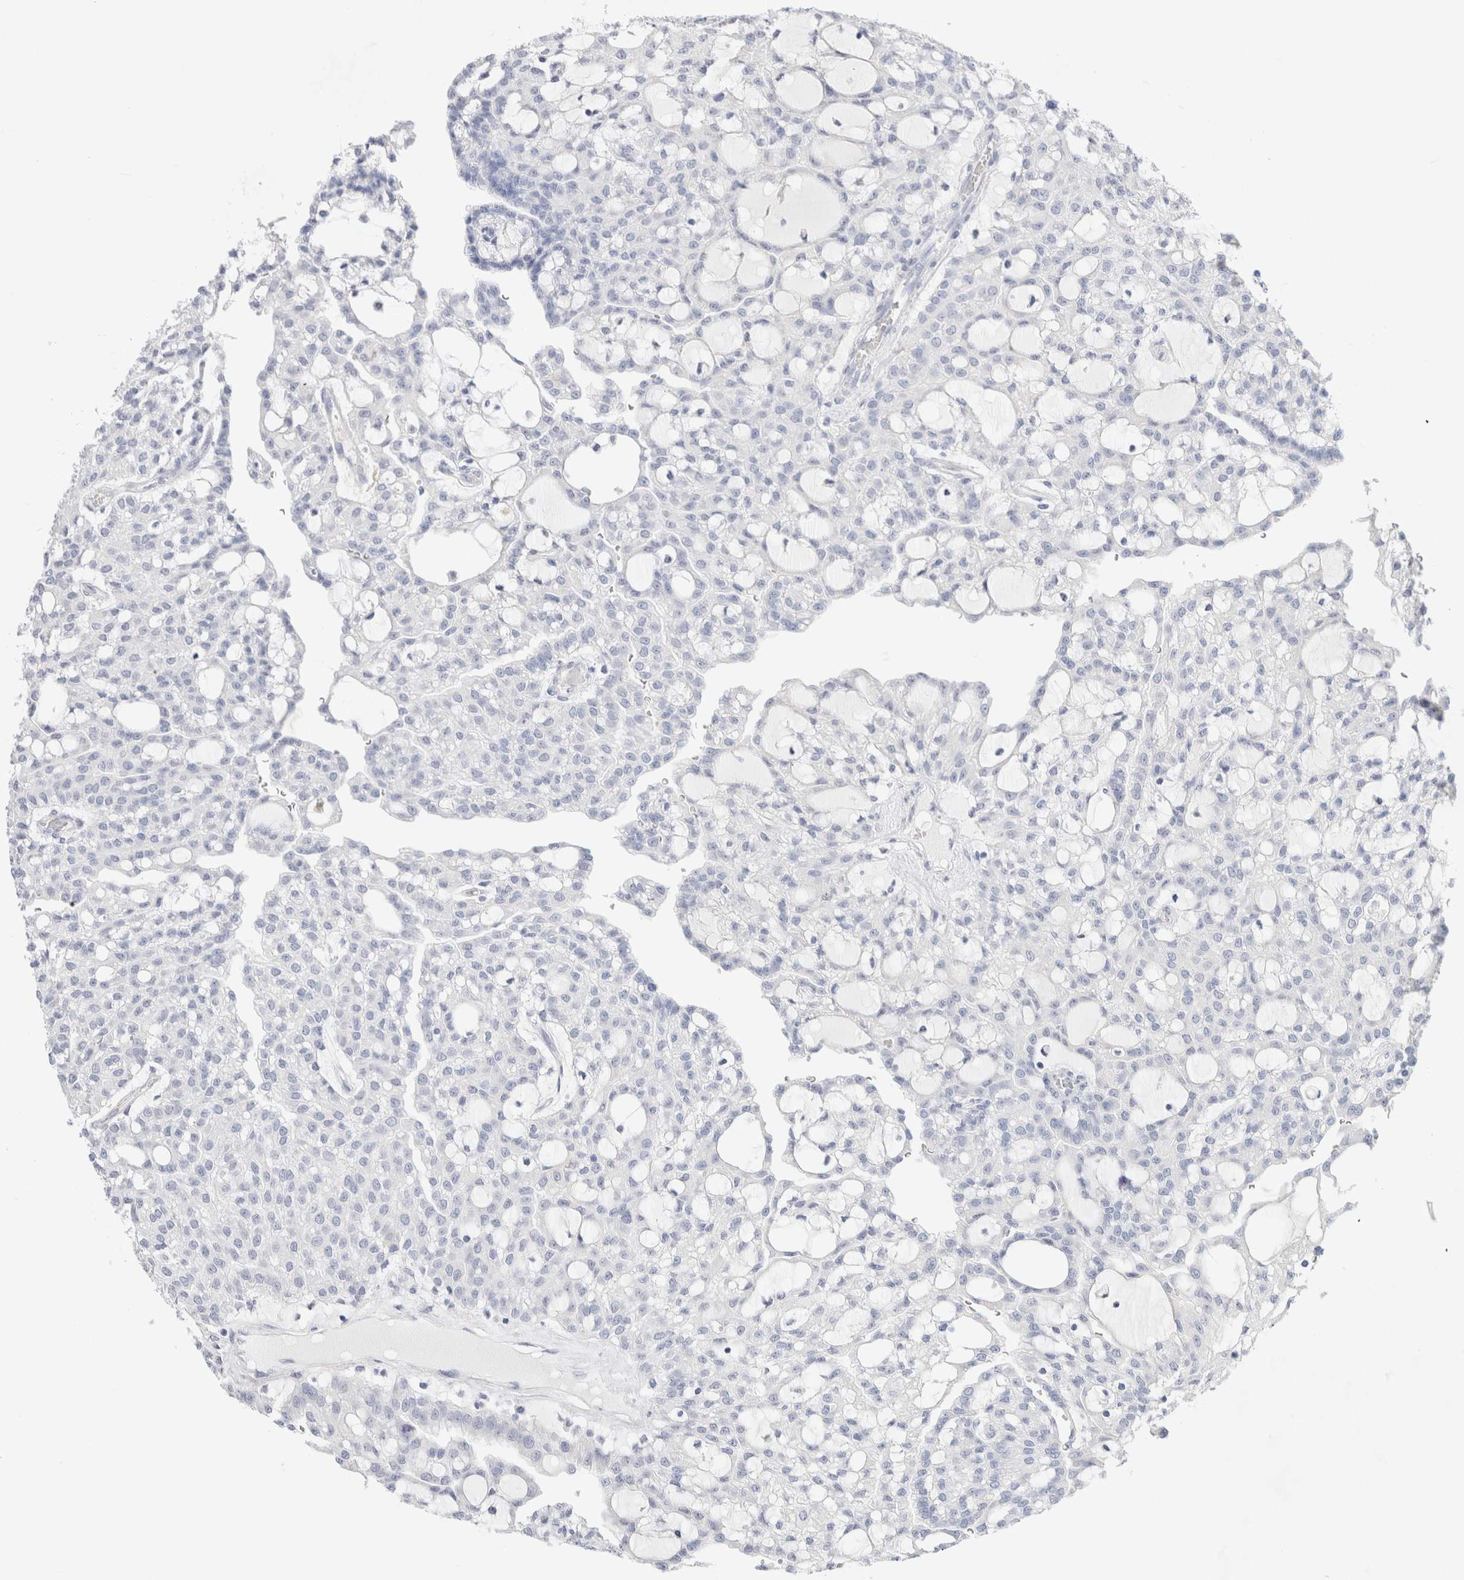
{"staining": {"intensity": "negative", "quantity": "none", "location": "none"}, "tissue": "renal cancer", "cell_type": "Tumor cells", "image_type": "cancer", "snomed": [{"axis": "morphology", "description": "Adenocarcinoma, NOS"}, {"axis": "topography", "description": "Kidney"}], "caption": "The immunohistochemistry photomicrograph has no significant staining in tumor cells of renal cancer (adenocarcinoma) tissue.", "gene": "GADD45G", "patient": {"sex": "male", "age": 63}}